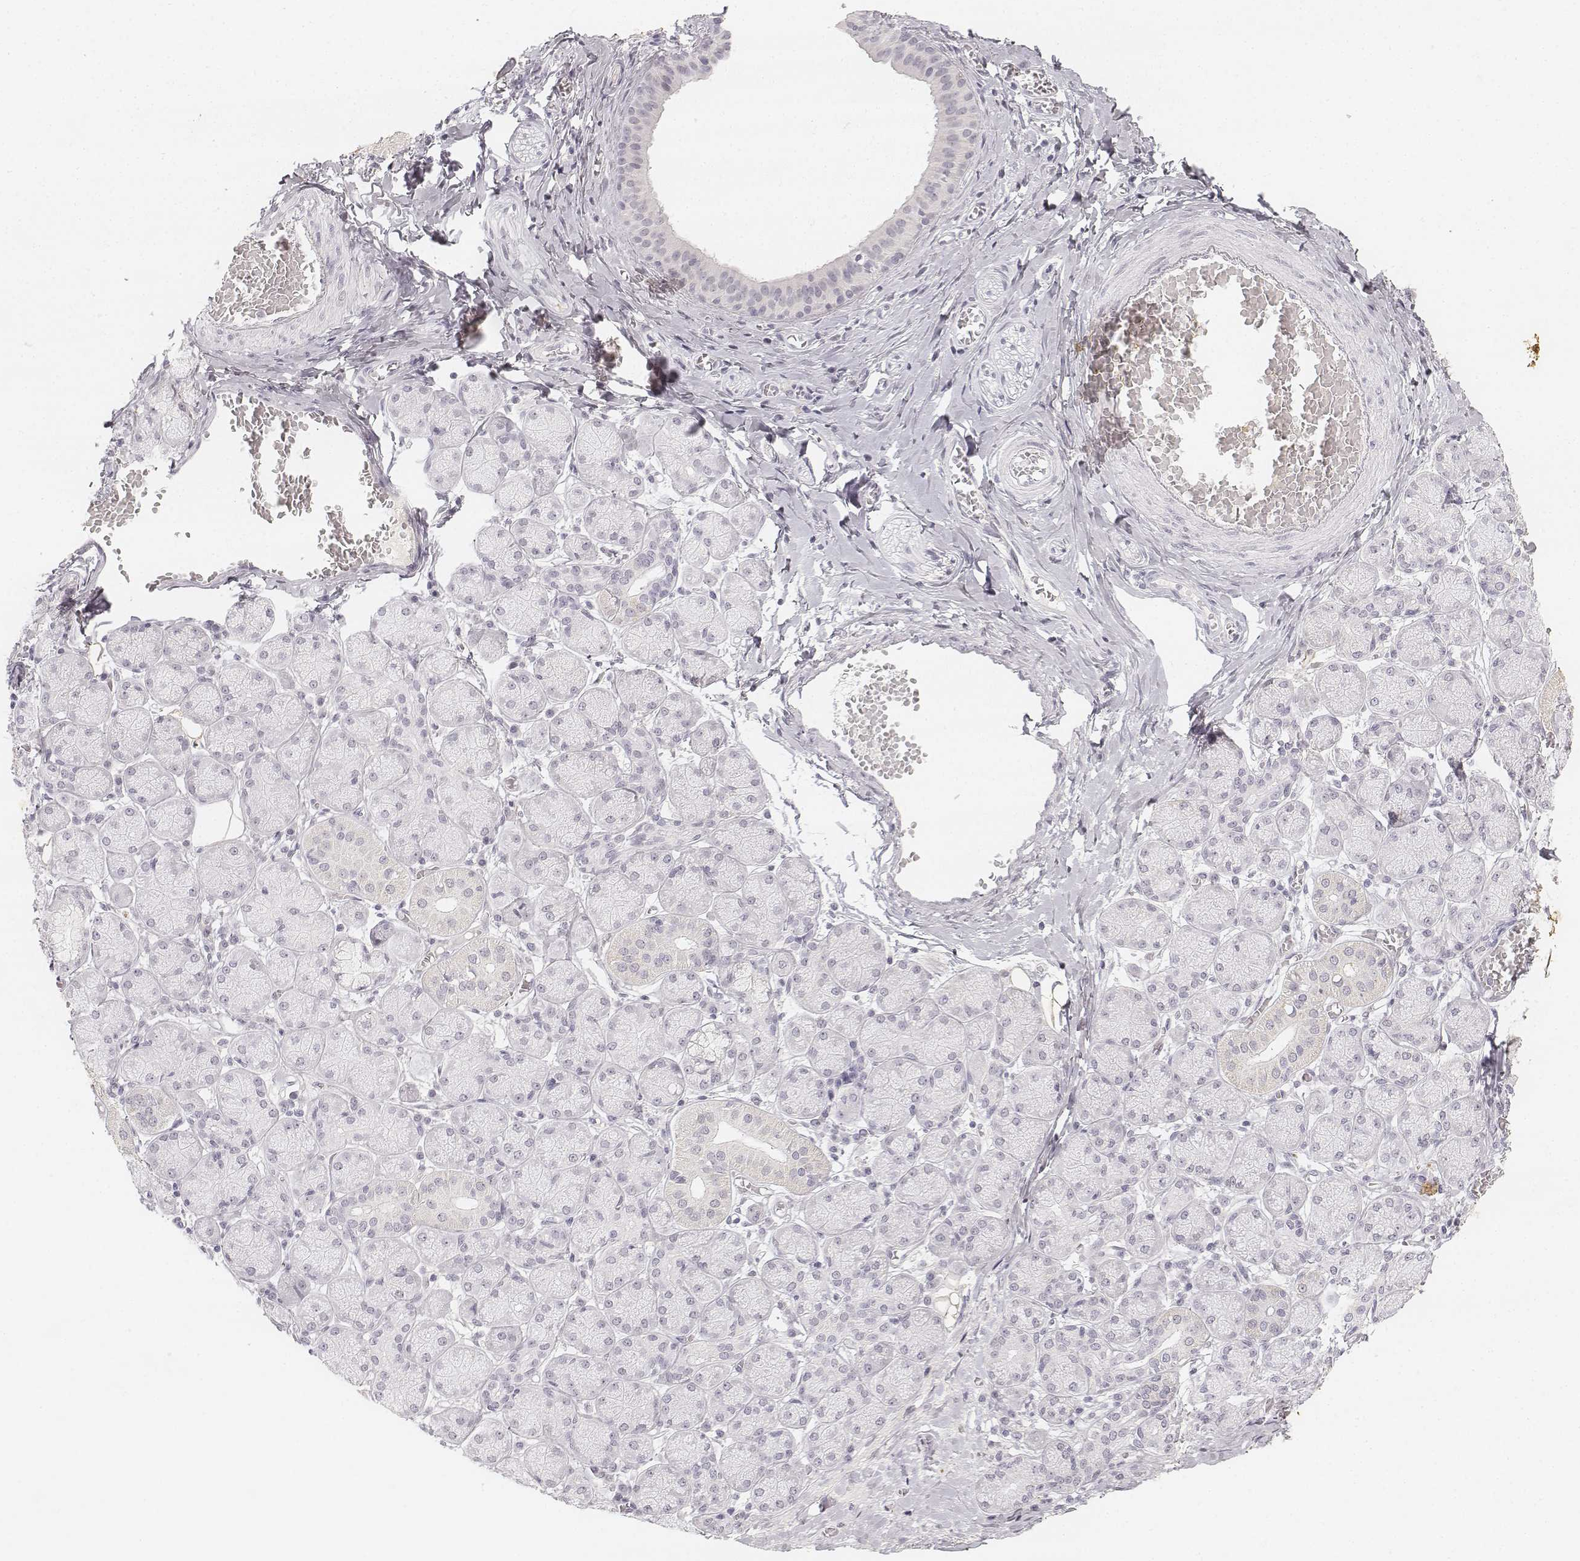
{"staining": {"intensity": "negative", "quantity": "none", "location": "none"}, "tissue": "salivary gland", "cell_type": "Glandular cells", "image_type": "normal", "snomed": [{"axis": "morphology", "description": "Normal tissue, NOS"}, {"axis": "topography", "description": "Salivary gland"}, {"axis": "topography", "description": "Peripheral nerve tissue"}], "caption": "Salivary gland was stained to show a protein in brown. There is no significant staining in glandular cells. (DAB IHC visualized using brightfield microscopy, high magnification).", "gene": "KRT84", "patient": {"sex": "female", "age": 24}}